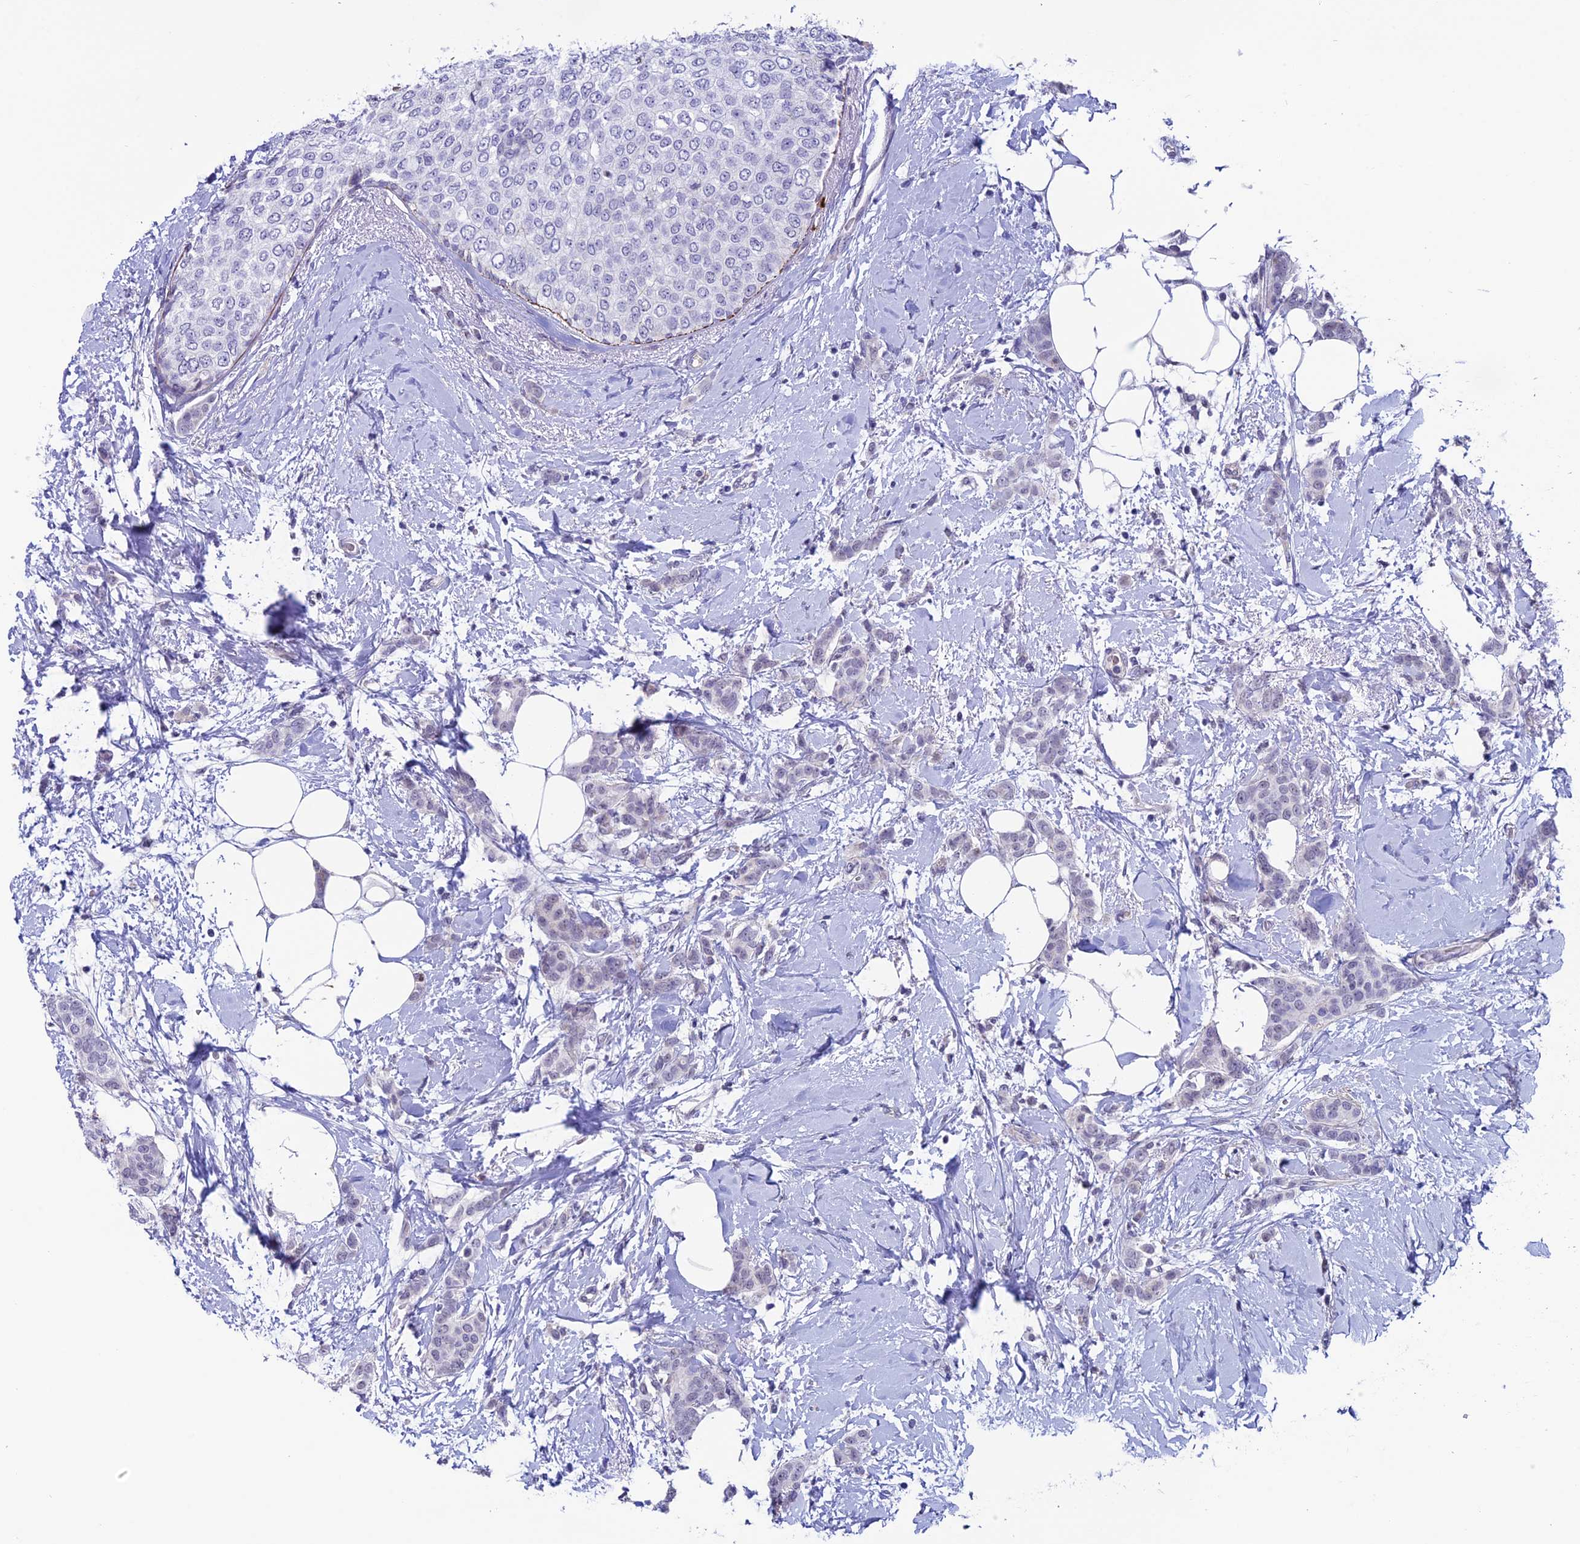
{"staining": {"intensity": "negative", "quantity": "none", "location": "none"}, "tissue": "breast cancer", "cell_type": "Tumor cells", "image_type": "cancer", "snomed": [{"axis": "morphology", "description": "Duct carcinoma"}, {"axis": "topography", "description": "Breast"}], "caption": "Immunohistochemistry (IHC) photomicrograph of neoplastic tissue: breast intraductal carcinoma stained with DAB shows no significant protein staining in tumor cells.", "gene": "COL6A6", "patient": {"sex": "female", "age": 72}}